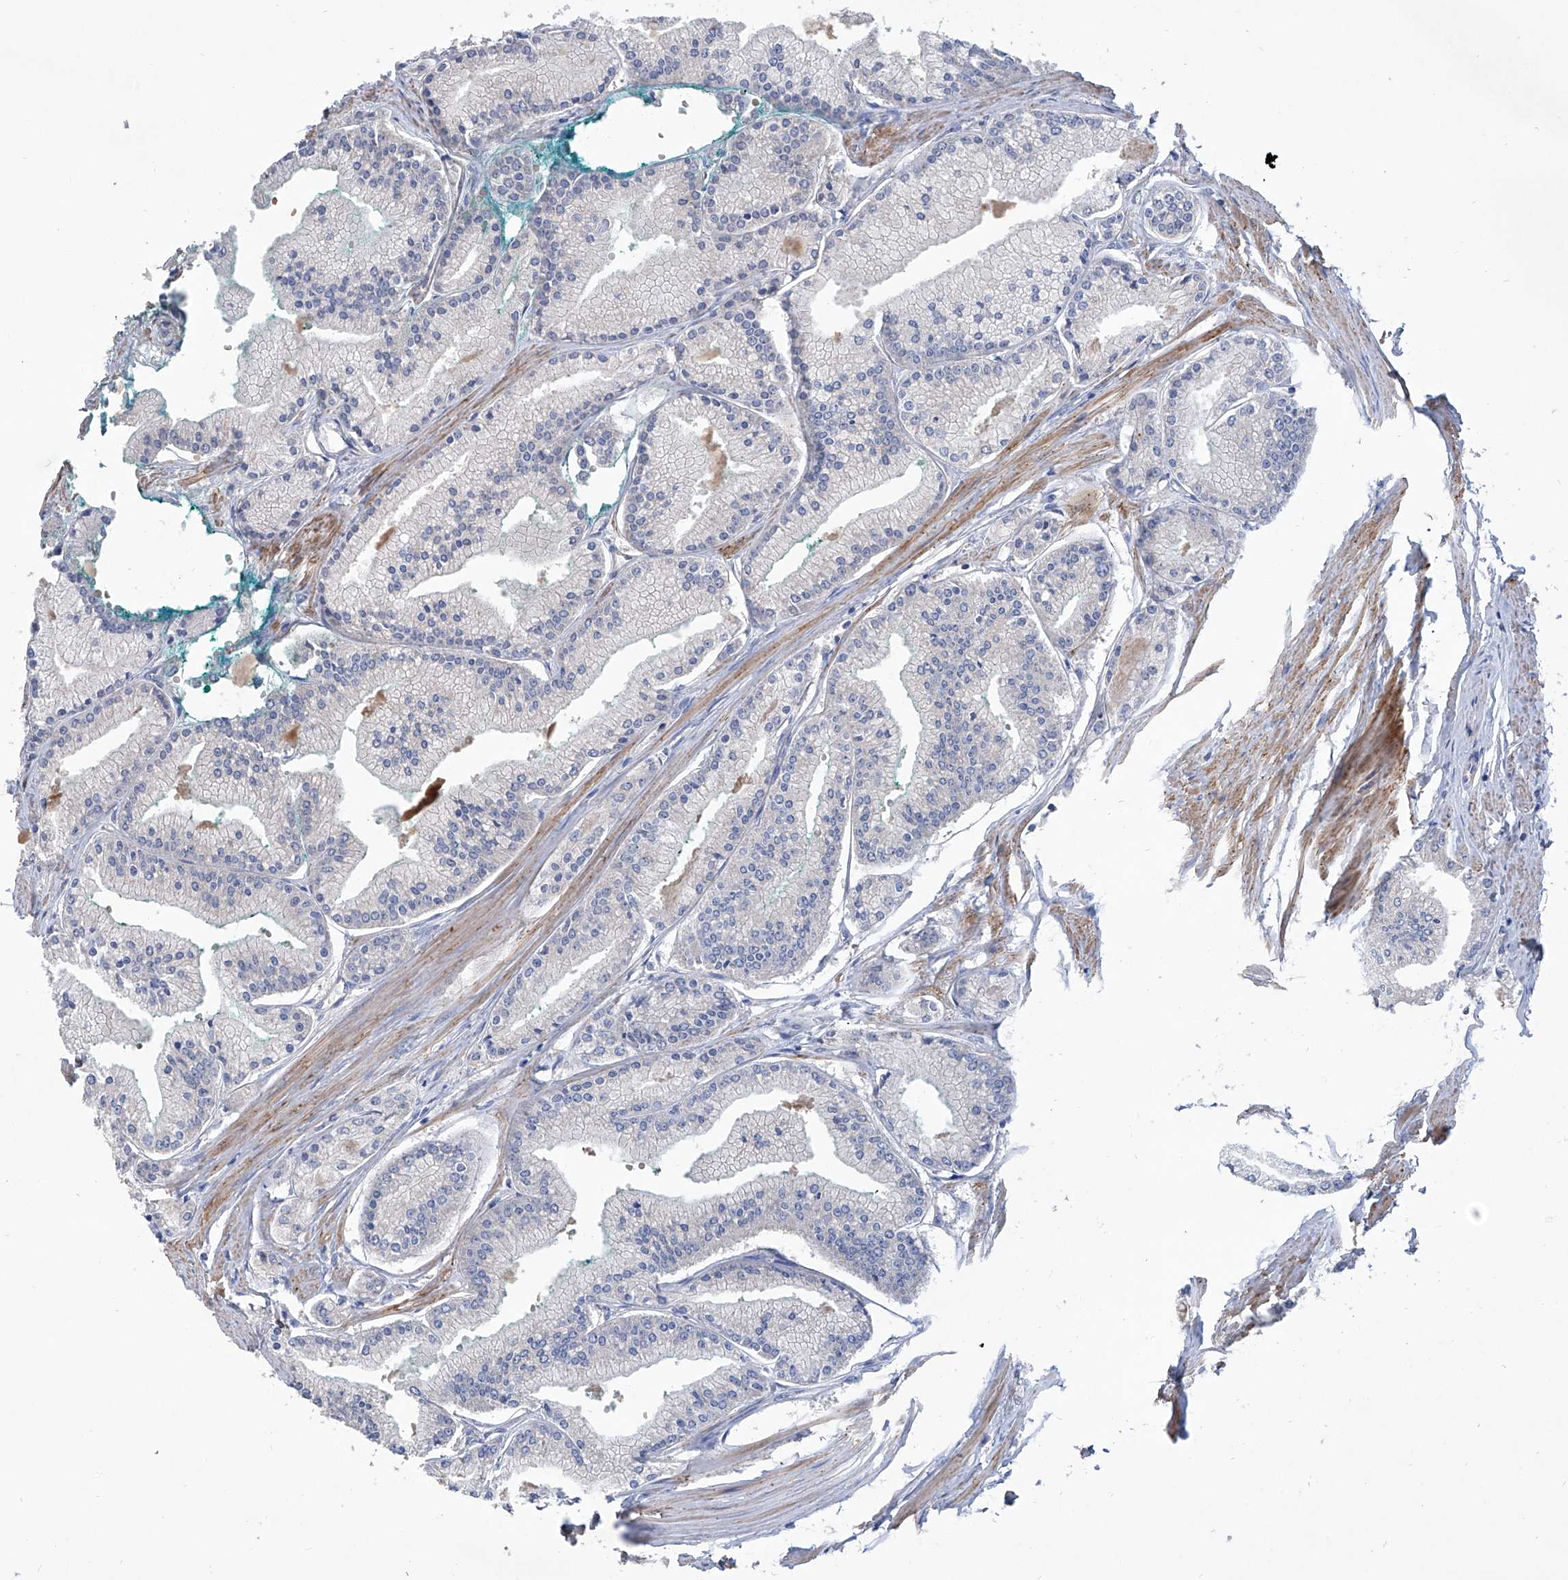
{"staining": {"intensity": "negative", "quantity": "none", "location": "none"}, "tissue": "prostate cancer", "cell_type": "Tumor cells", "image_type": "cancer", "snomed": [{"axis": "morphology", "description": "Adenocarcinoma, Low grade"}, {"axis": "topography", "description": "Prostate"}], "caption": "Tumor cells are negative for protein expression in human prostate cancer (adenocarcinoma (low-grade)). The staining is performed using DAB (3,3'-diaminobenzidine) brown chromogen with nuclei counter-stained in using hematoxylin.", "gene": "GPT", "patient": {"sex": "male", "age": 52}}